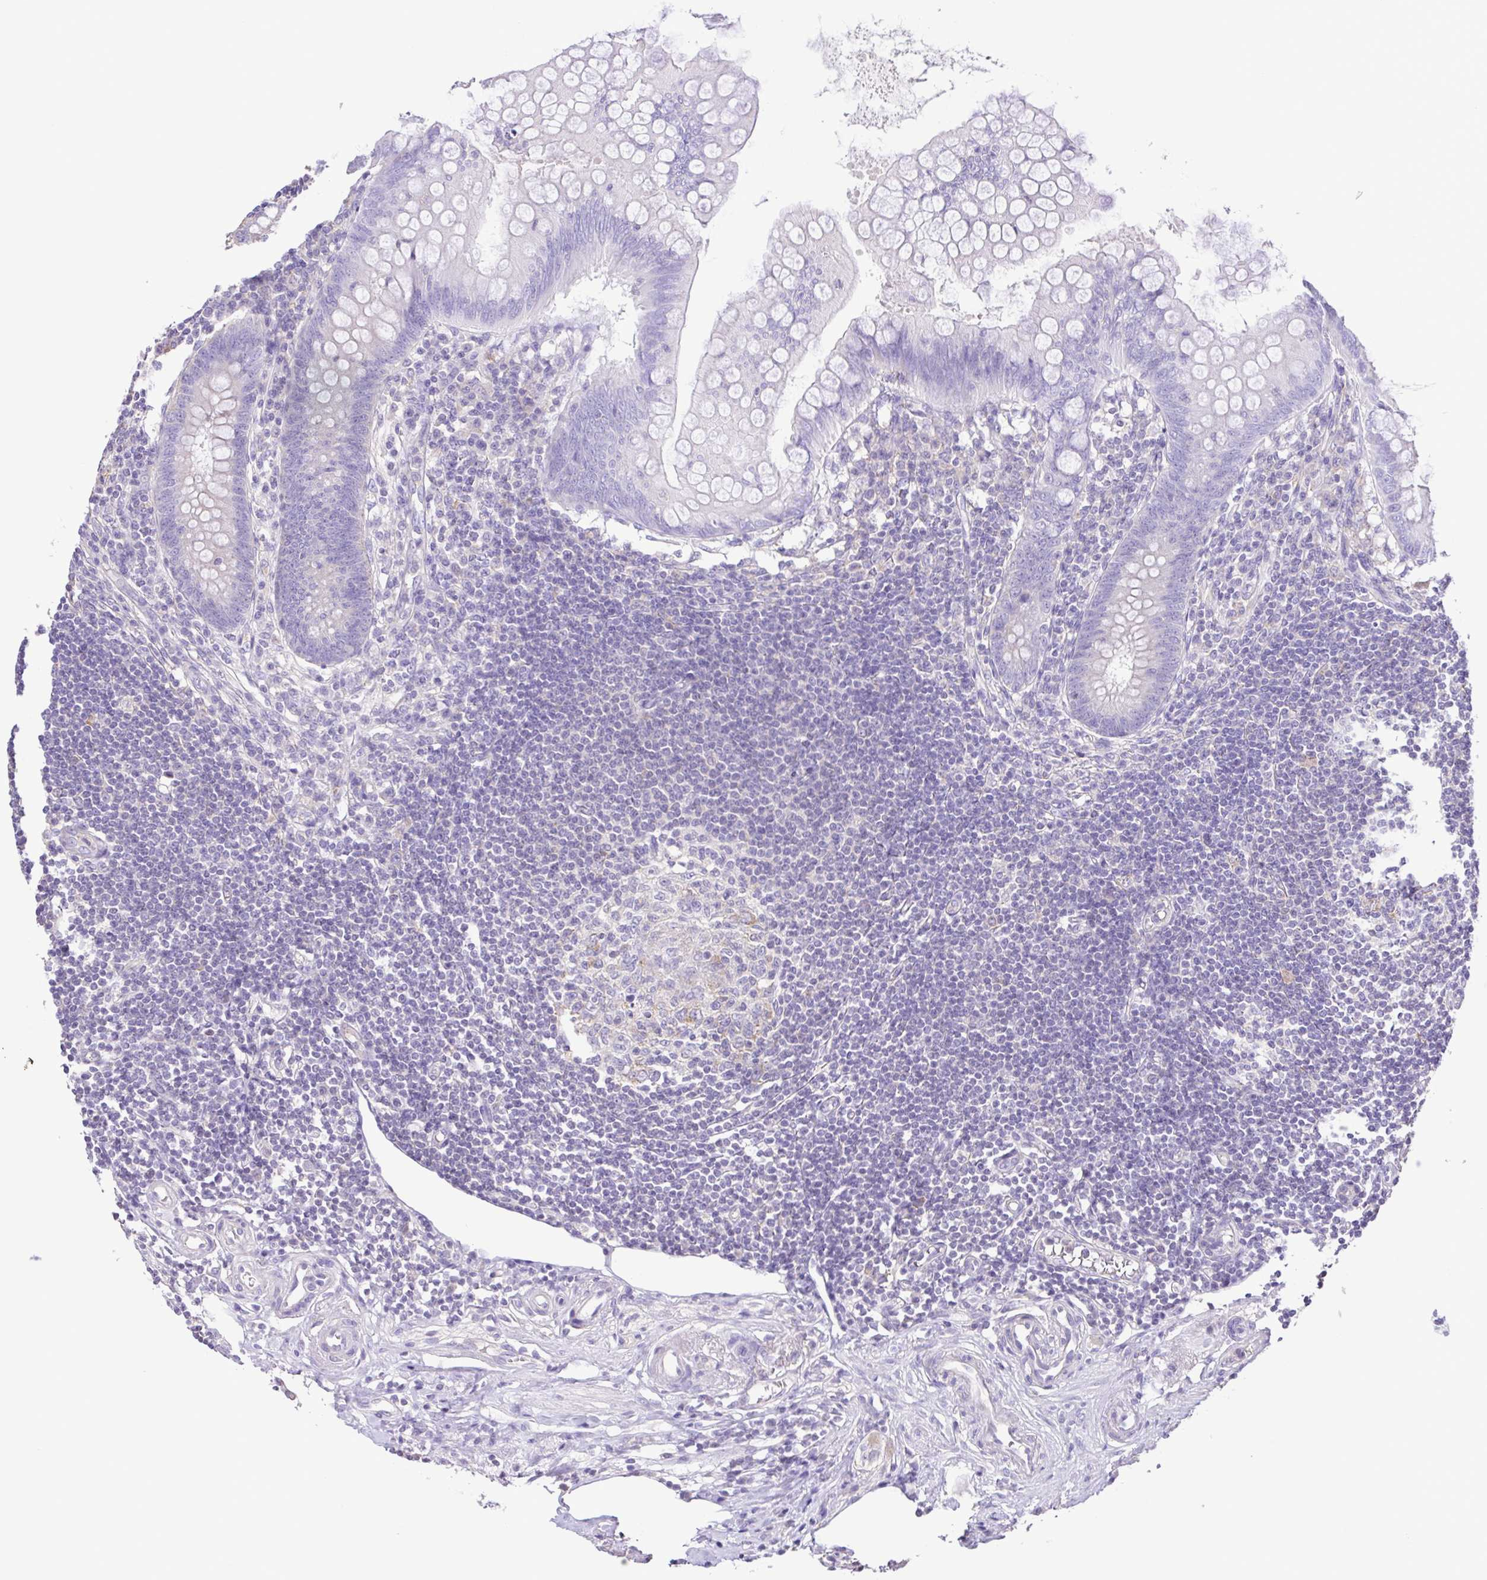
{"staining": {"intensity": "negative", "quantity": "none", "location": "none"}, "tissue": "appendix", "cell_type": "Glandular cells", "image_type": "normal", "snomed": [{"axis": "morphology", "description": "Normal tissue, NOS"}, {"axis": "topography", "description": "Appendix"}], "caption": "Protein analysis of unremarkable appendix displays no significant staining in glandular cells.", "gene": "CYP17A1", "patient": {"sex": "female", "age": 57}}